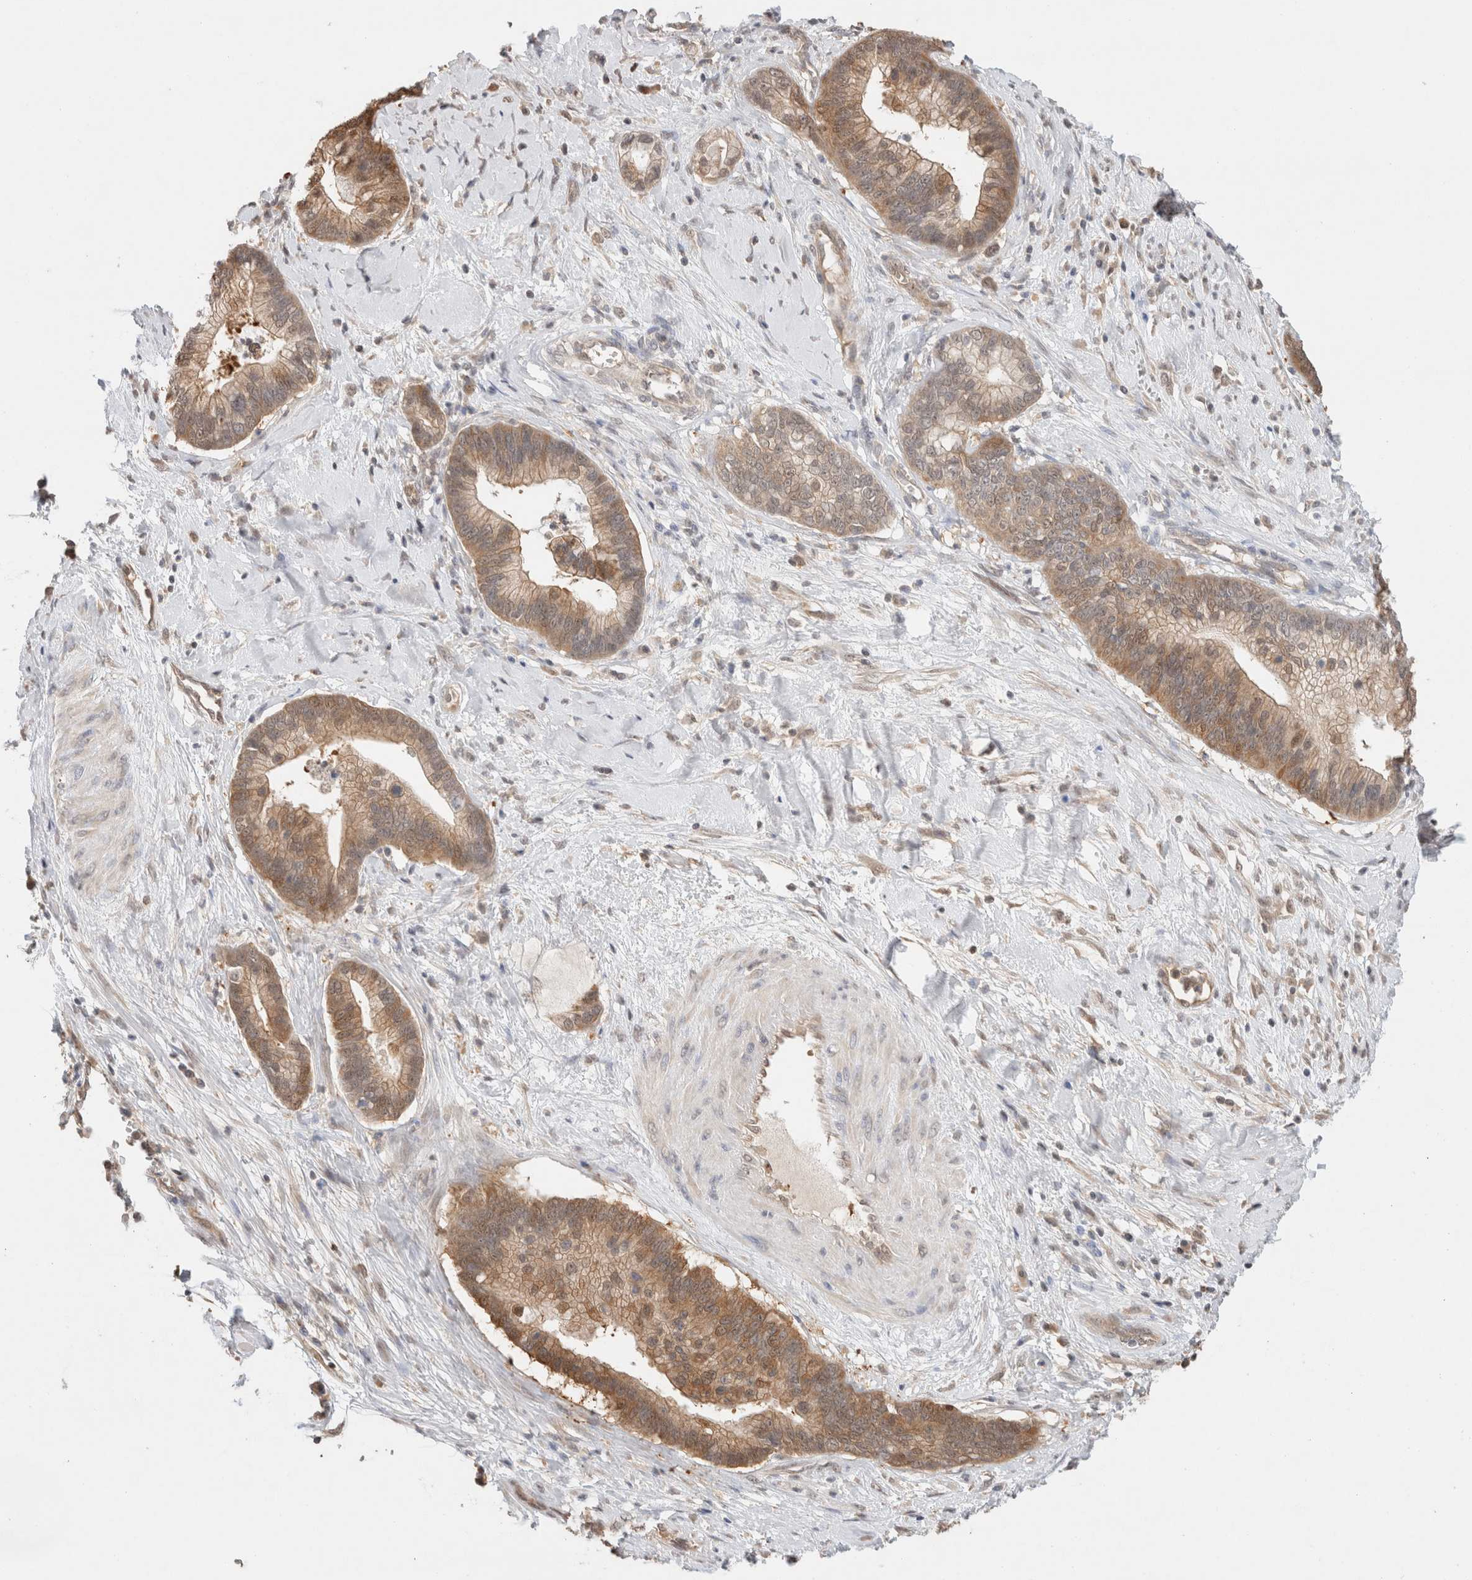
{"staining": {"intensity": "moderate", "quantity": ">75%", "location": "cytoplasmic/membranous,nuclear"}, "tissue": "cervical cancer", "cell_type": "Tumor cells", "image_type": "cancer", "snomed": [{"axis": "morphology", "description": "Adenocarcinoma, NOS"}, {"axis": "topography", "description": "Cervix"}], "caption": "A high-resolution image shows immunohistochemistry (IHC) staining of cervical adenocarcinoma, which shows moderate cytoplasmic/membranous and nuclear positivity in about >75% of tumor cells.", "gene": "CA13", "patient": {"sex": "female", "age": 44}}